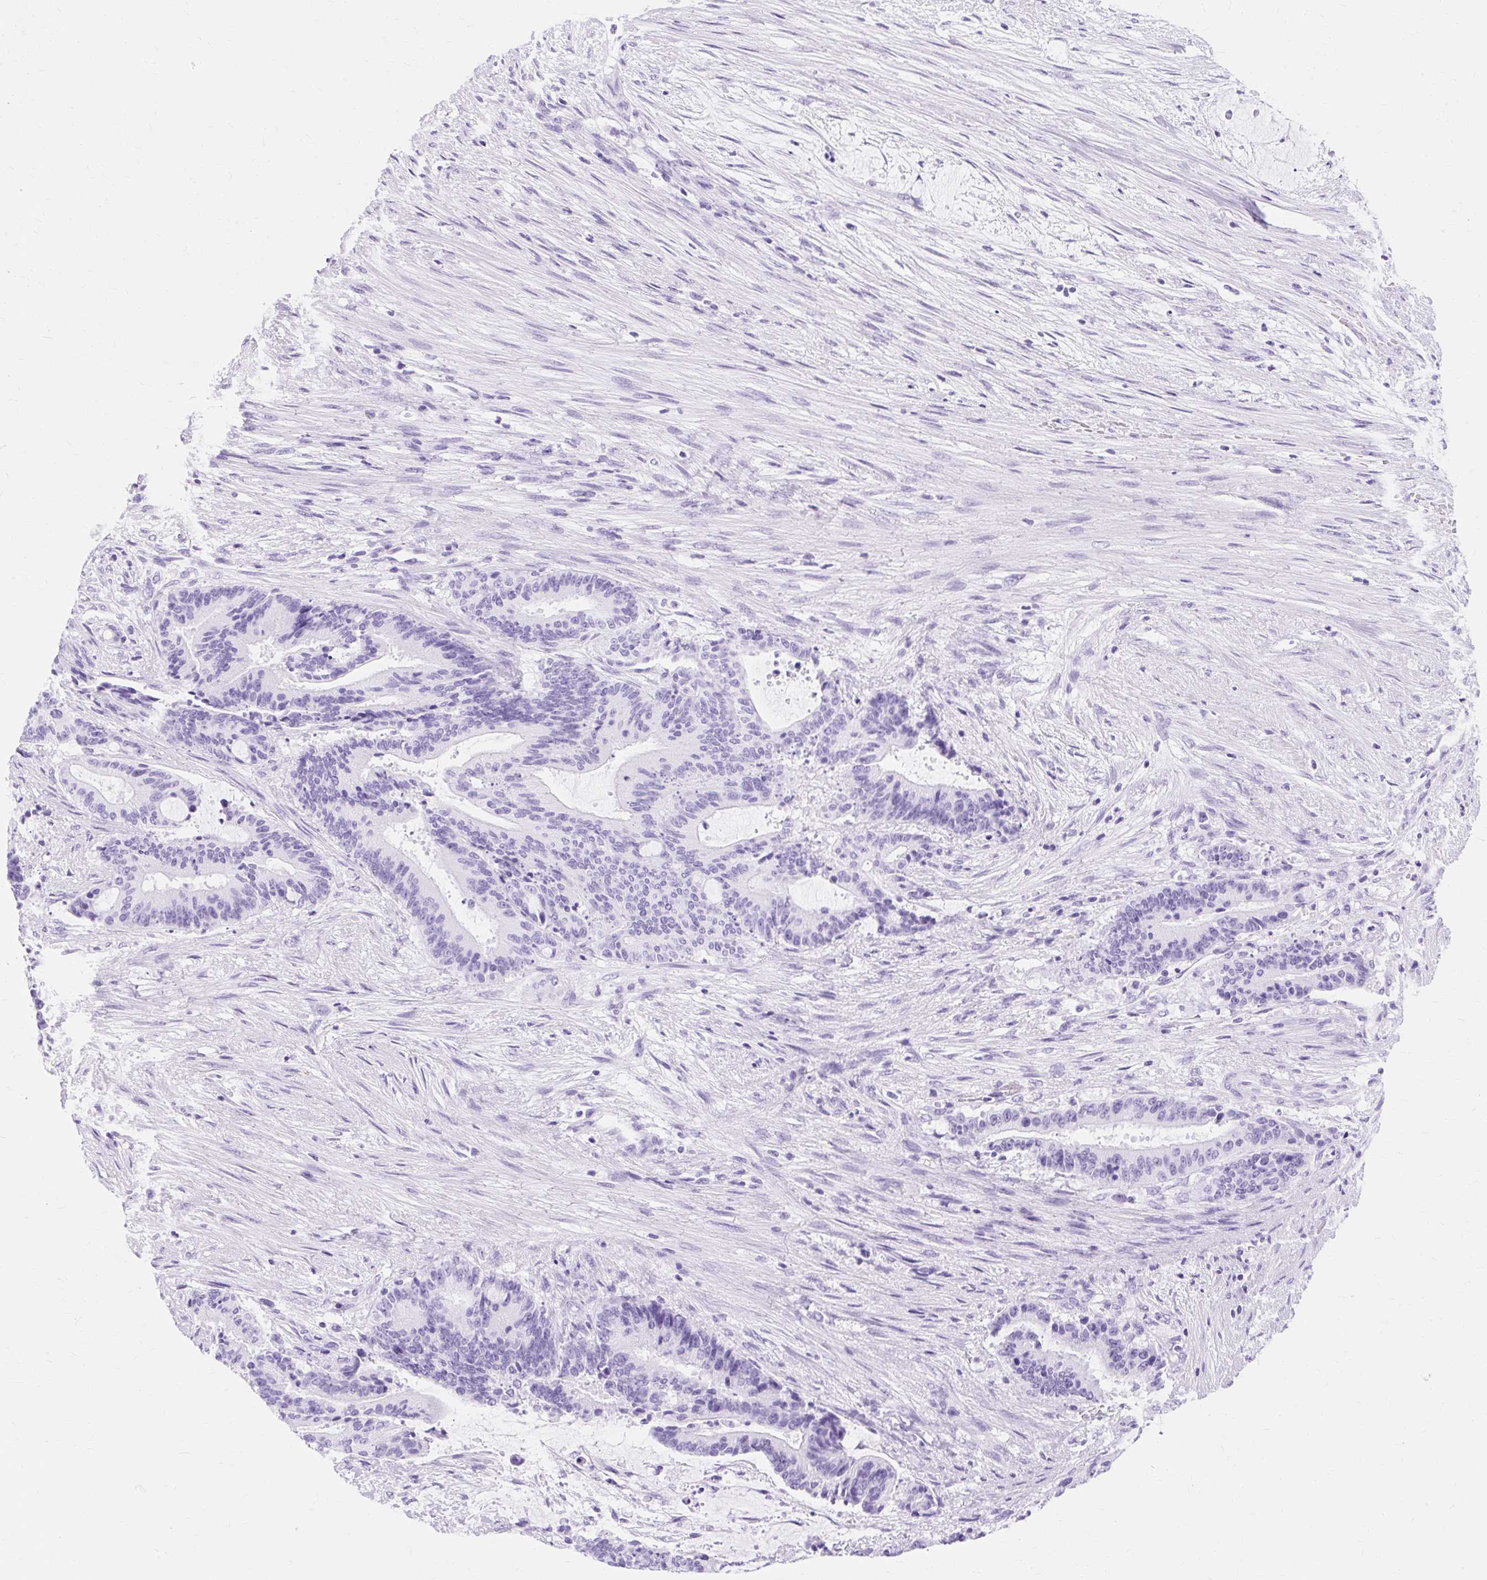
{"staining": {"intensity": "negative", "quantity": "none", "location": "none"}, "tissue": "liver cancer", "cell_type": "Tumor cells", "image_type": "cancer", "snomed": [{"axis": "morphology", "description": "Normal tissue, NOS"}, {"axis": "morphology", "description": "Cholangiocarcinoma"}, {"axis": "topography", "description": "Liver"}, {"axis": "topography", "description": "Peripheral nerve tissue"}], "caption": "Immunohistochemical staining of liver cancer shows no significant staining in tumor cells. (DAB (3,3'-diaminobenzidine) immunohistochemistry (IHC), high magnification).", "gene": "MBP", "patient": {"sex": "female", "age": 73}}